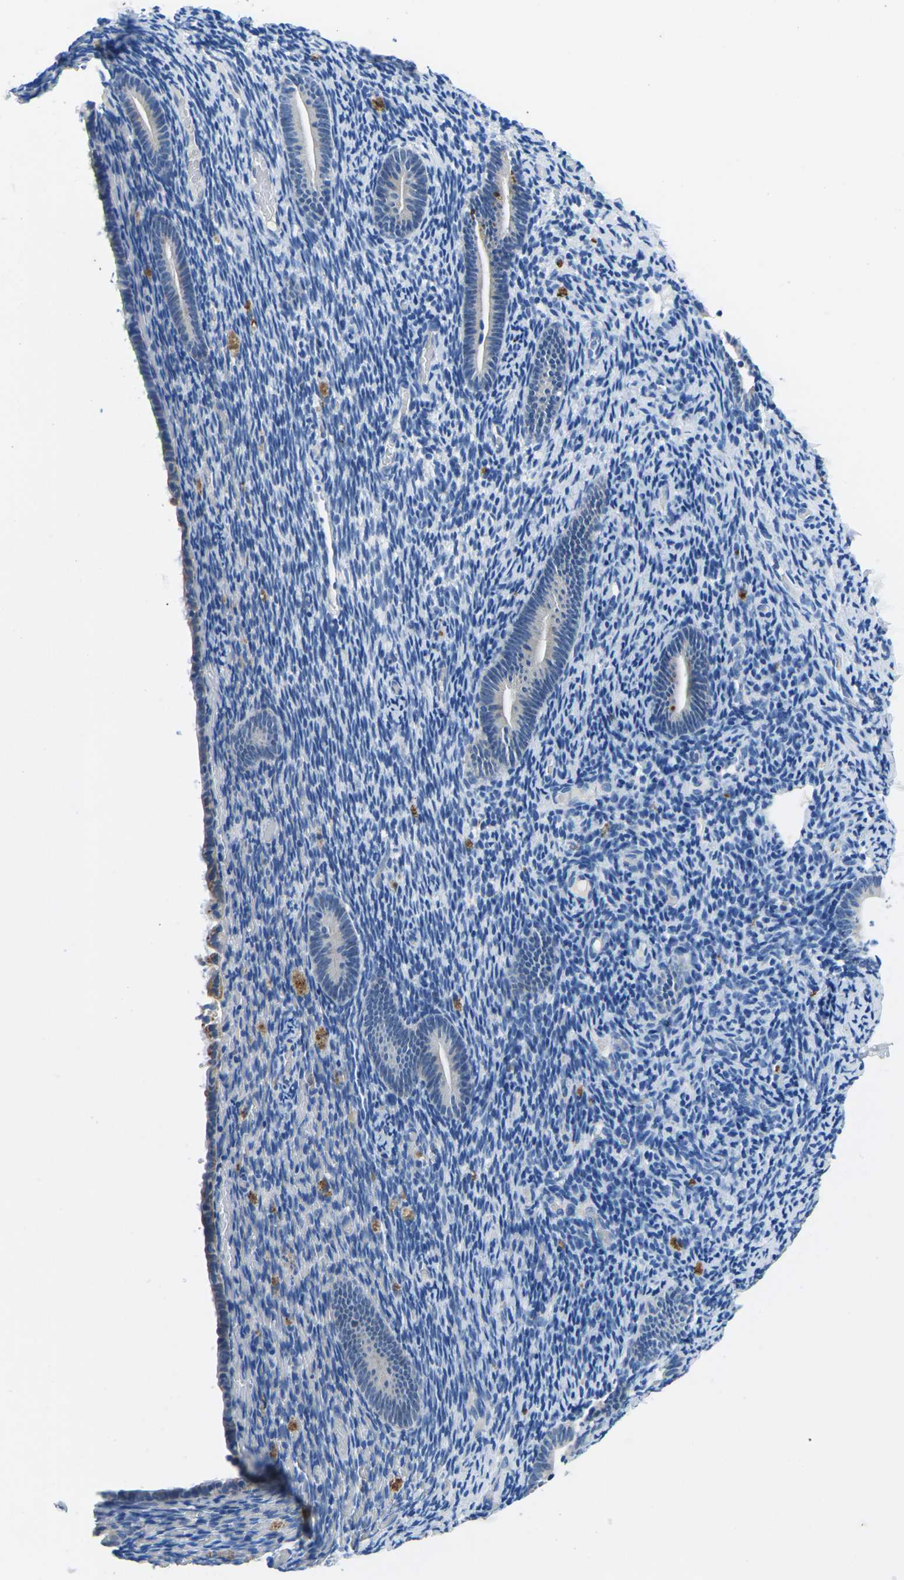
{"staining": {"intensity": "negative", "quantity": "none", "location": "none"}, "tissue": "endometrium", "cell_type": "Cells in endometrial stroma", "image_type": "normal", "snomed": [{"axis": "morphology", "description": "Normal tissue, NOS"}, {"axis": "topography", "description": "Endometrium"}], "caption": "The IHC photomicrograph has no significant staining in cells in endometrial stroma of endometrium. (IHC, brightfield microscopy, high magnification).", "gene": "TM6SF1", "patient": {"sex": "female", "age": 51}}